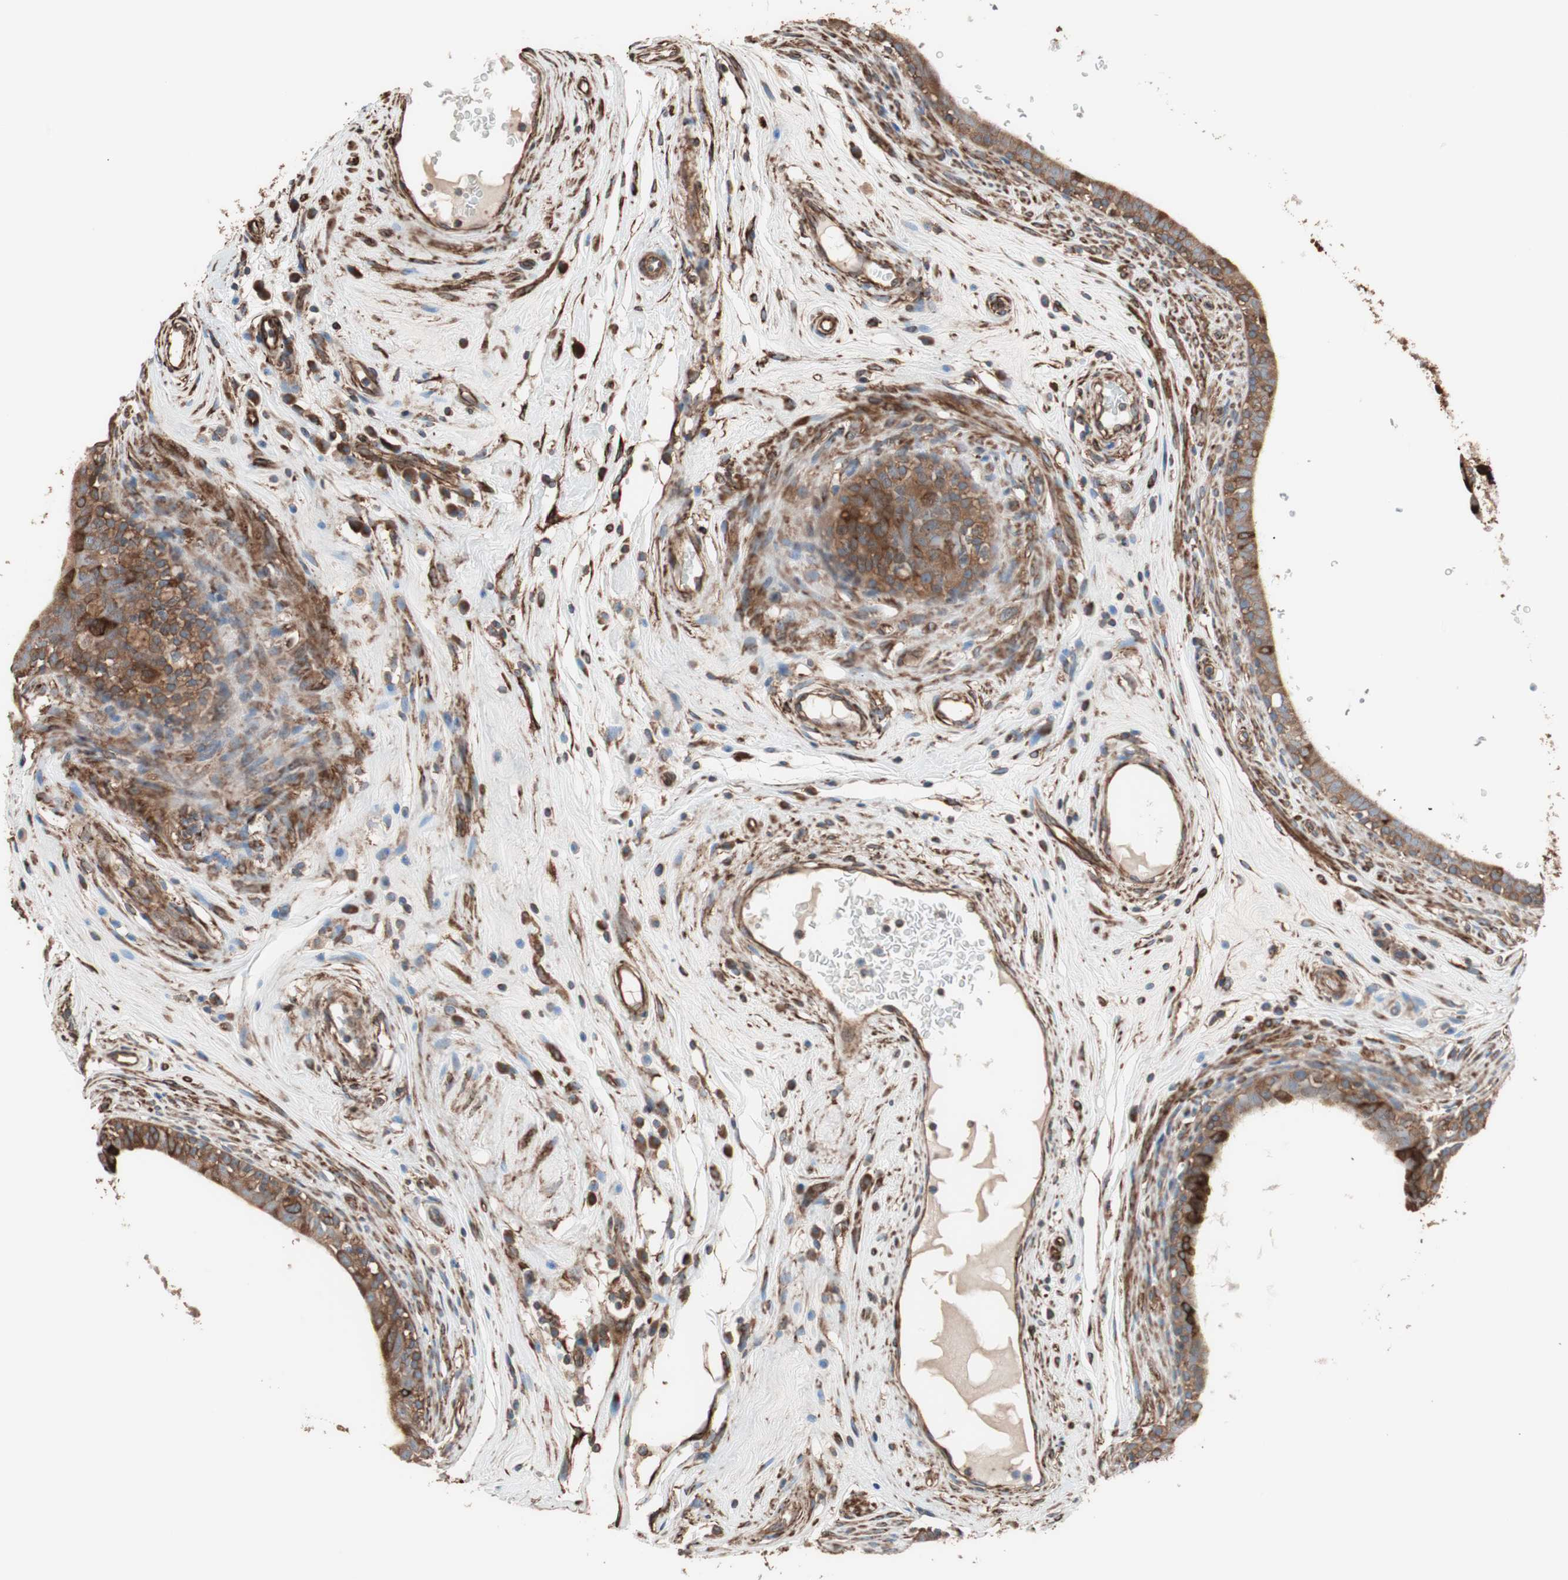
{"staining": {"intensity": "strong", "quantity": ">75%", "location": "cytoplasmic/membranous"}, "tissue": "epididymis", "cell_type": "Glandular cells", "image_type": "normal", "snomed": [{"axis": "morphology", "description": "Normal tissue, NOS"}, {"axis": "morphology", "description": "Inflammation, NOS"}, {"axis": "topography", "description": "Epididymis"}], "caption": "A micrograph showing strong cytoplasmic/membranous expression in approximately >75% of glandular cells in unremarkable epididymis, as visualized by brown immunohistochemical staining.", "gene": "GPSM2", "patient": {"sex": "male", "age": 84}}